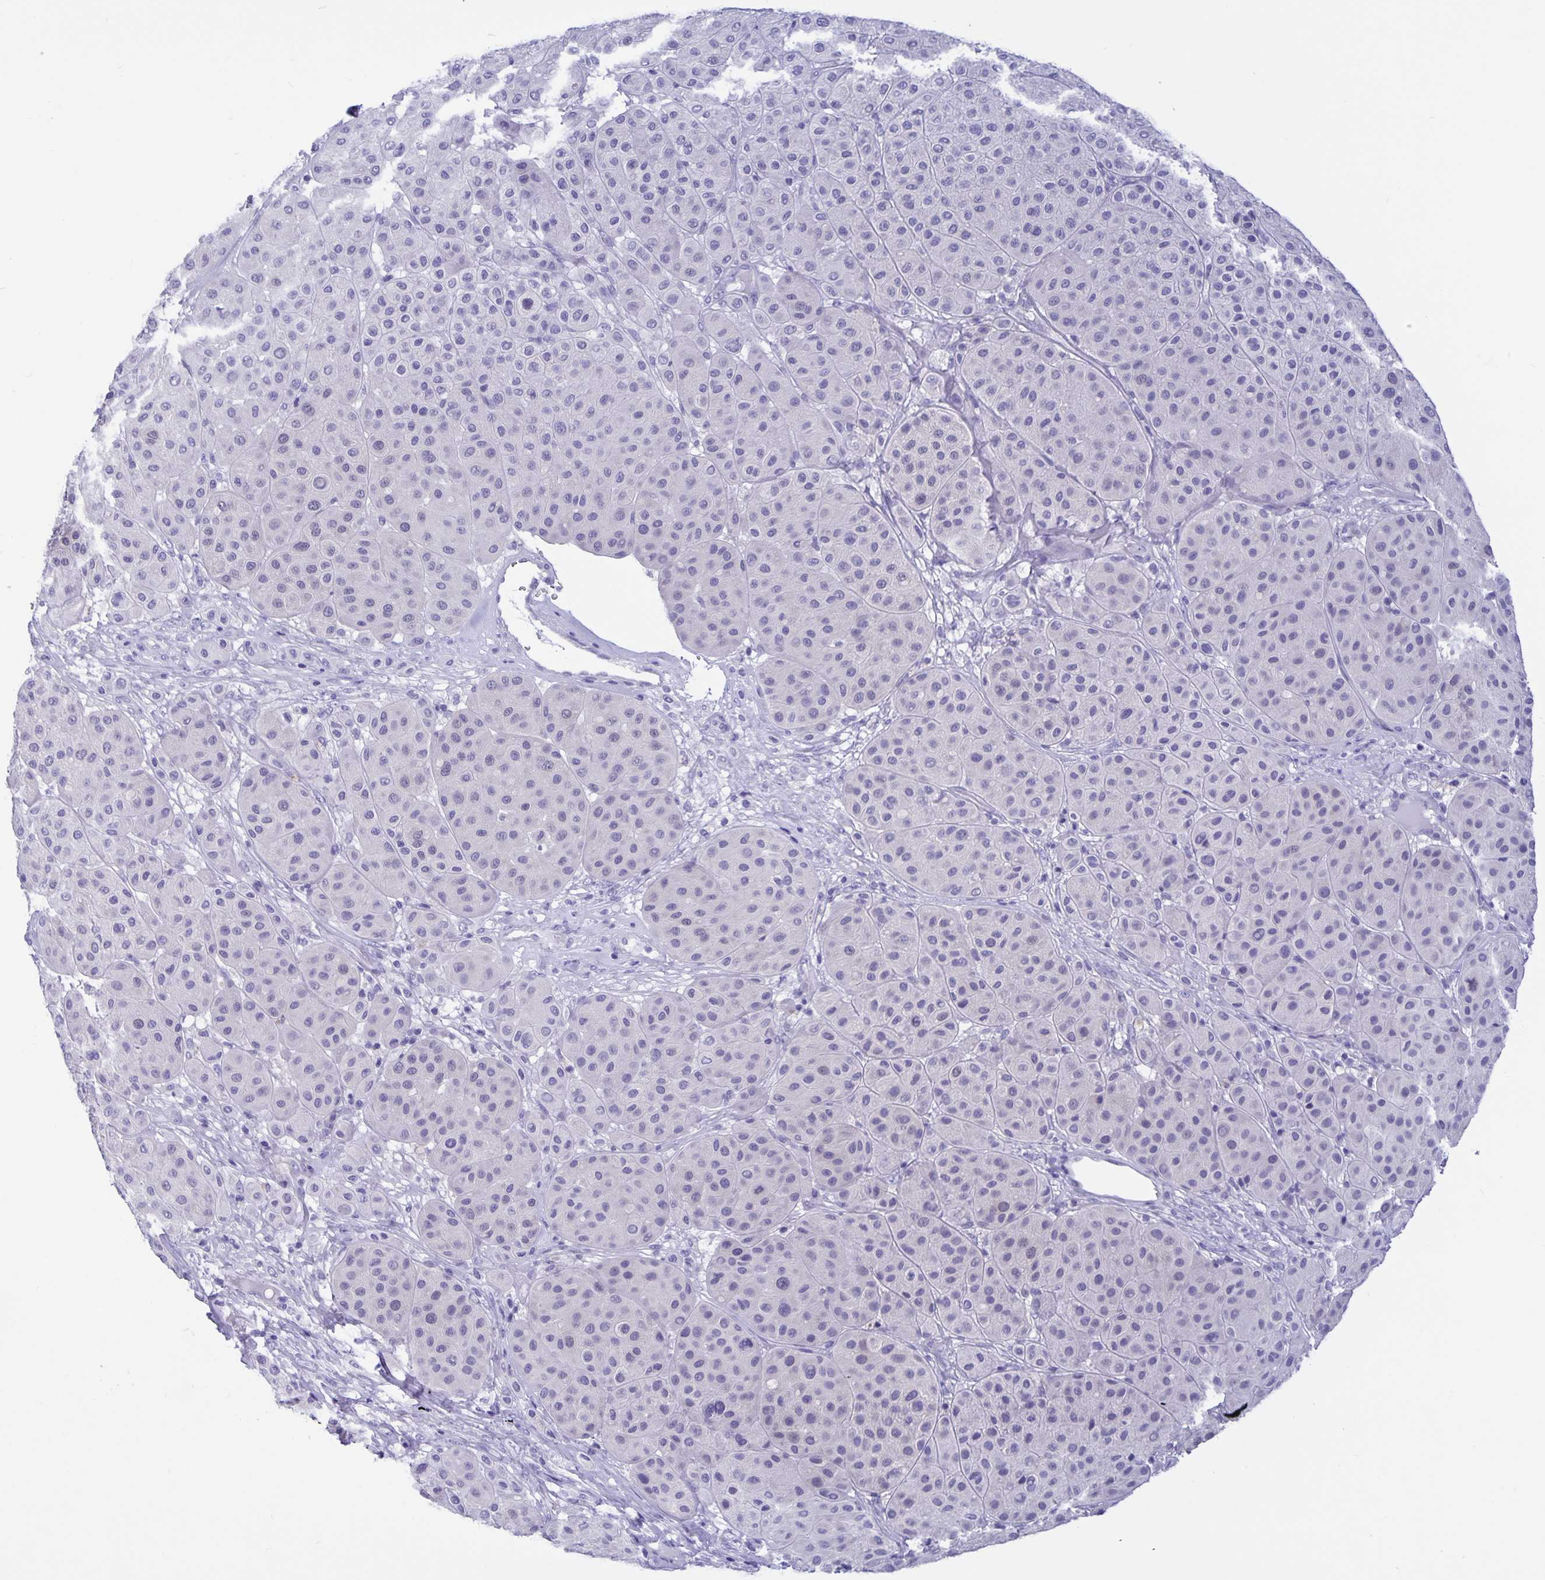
{"staining": {"intensity": "negative", "quantity": "none", "location": "none"}, "tissue": "melanoma", "cell_type": "Tumor cells", "image_type": "cancer", "snomed": [{"axis": "morphology", "description": "Malignant melanoma, Metastatic site"}, {"axis": "topography", "description": "Smooth muscle"}], "caption": "Immunohistochemical staining of human malignant melanoma (metastatic site) reveals no significant expression in tumor cells. (DAB (3,3'-diaminobenzidine) IHC visualized using brightfield microscopy, high magnification).", "gene": "ERMN", "patient": {"sex": "male", "age": 41}}